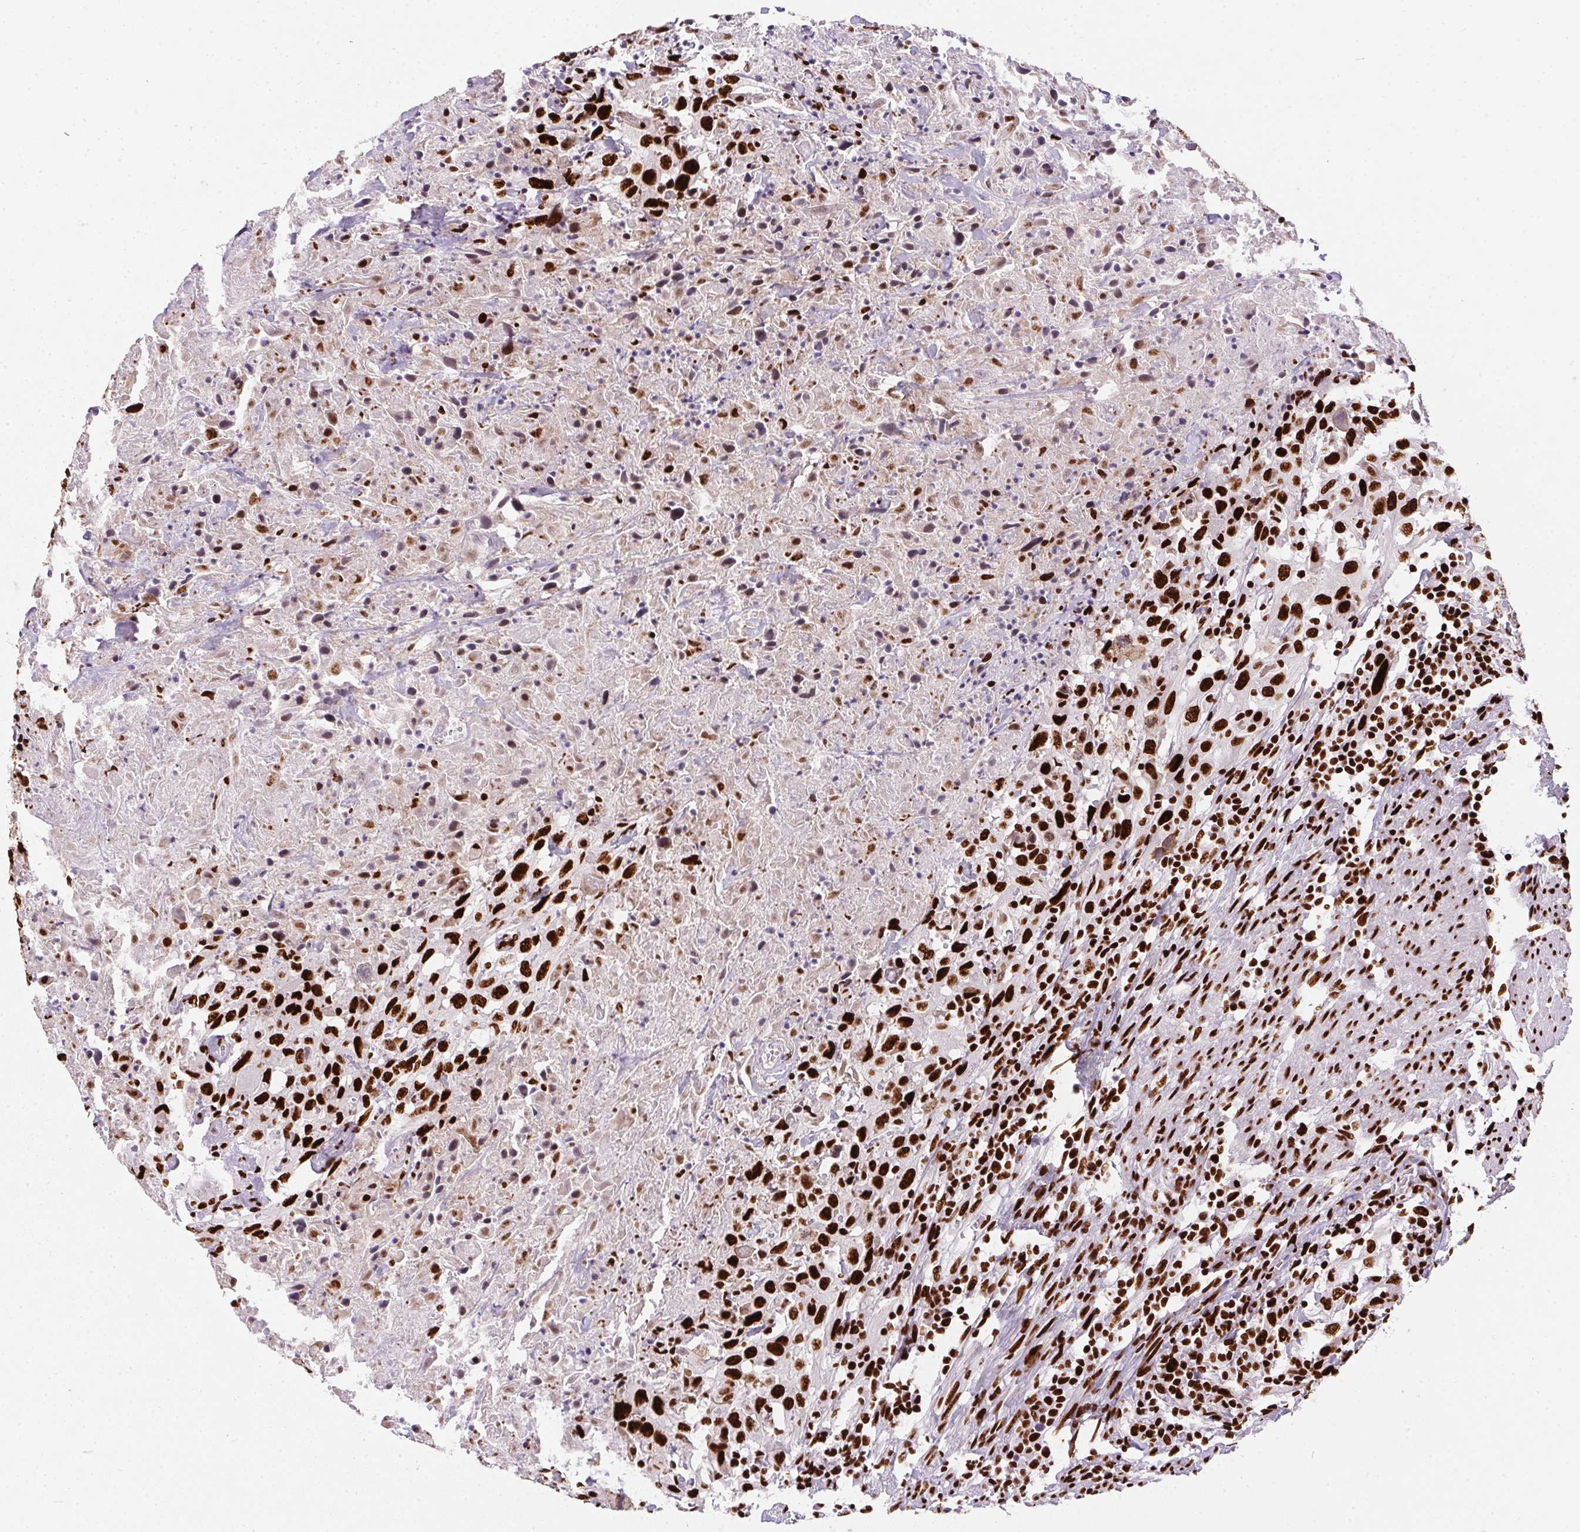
{"staining": {"intensity": "strong", "quantity": ">75%", "location": "nuclear"}, "tissue": "urothelial cancer", "cell_type": "Tumor cells", "image_type": "cancer", "snomed": [{"axis": "morphology", "description": "Urothelial carcinoma, High grade"}, {"axis": "topography", "description": "Urinary bladder"}], "caption": "Immunohistochemical staining of human urothelial carcinoma (high-grade) demonstrates high levels of strong nuclear protein positivity in about >75% of tumor cells.", "gene": "PAGE3", "patient": {"sex": "male", "age": 61}}